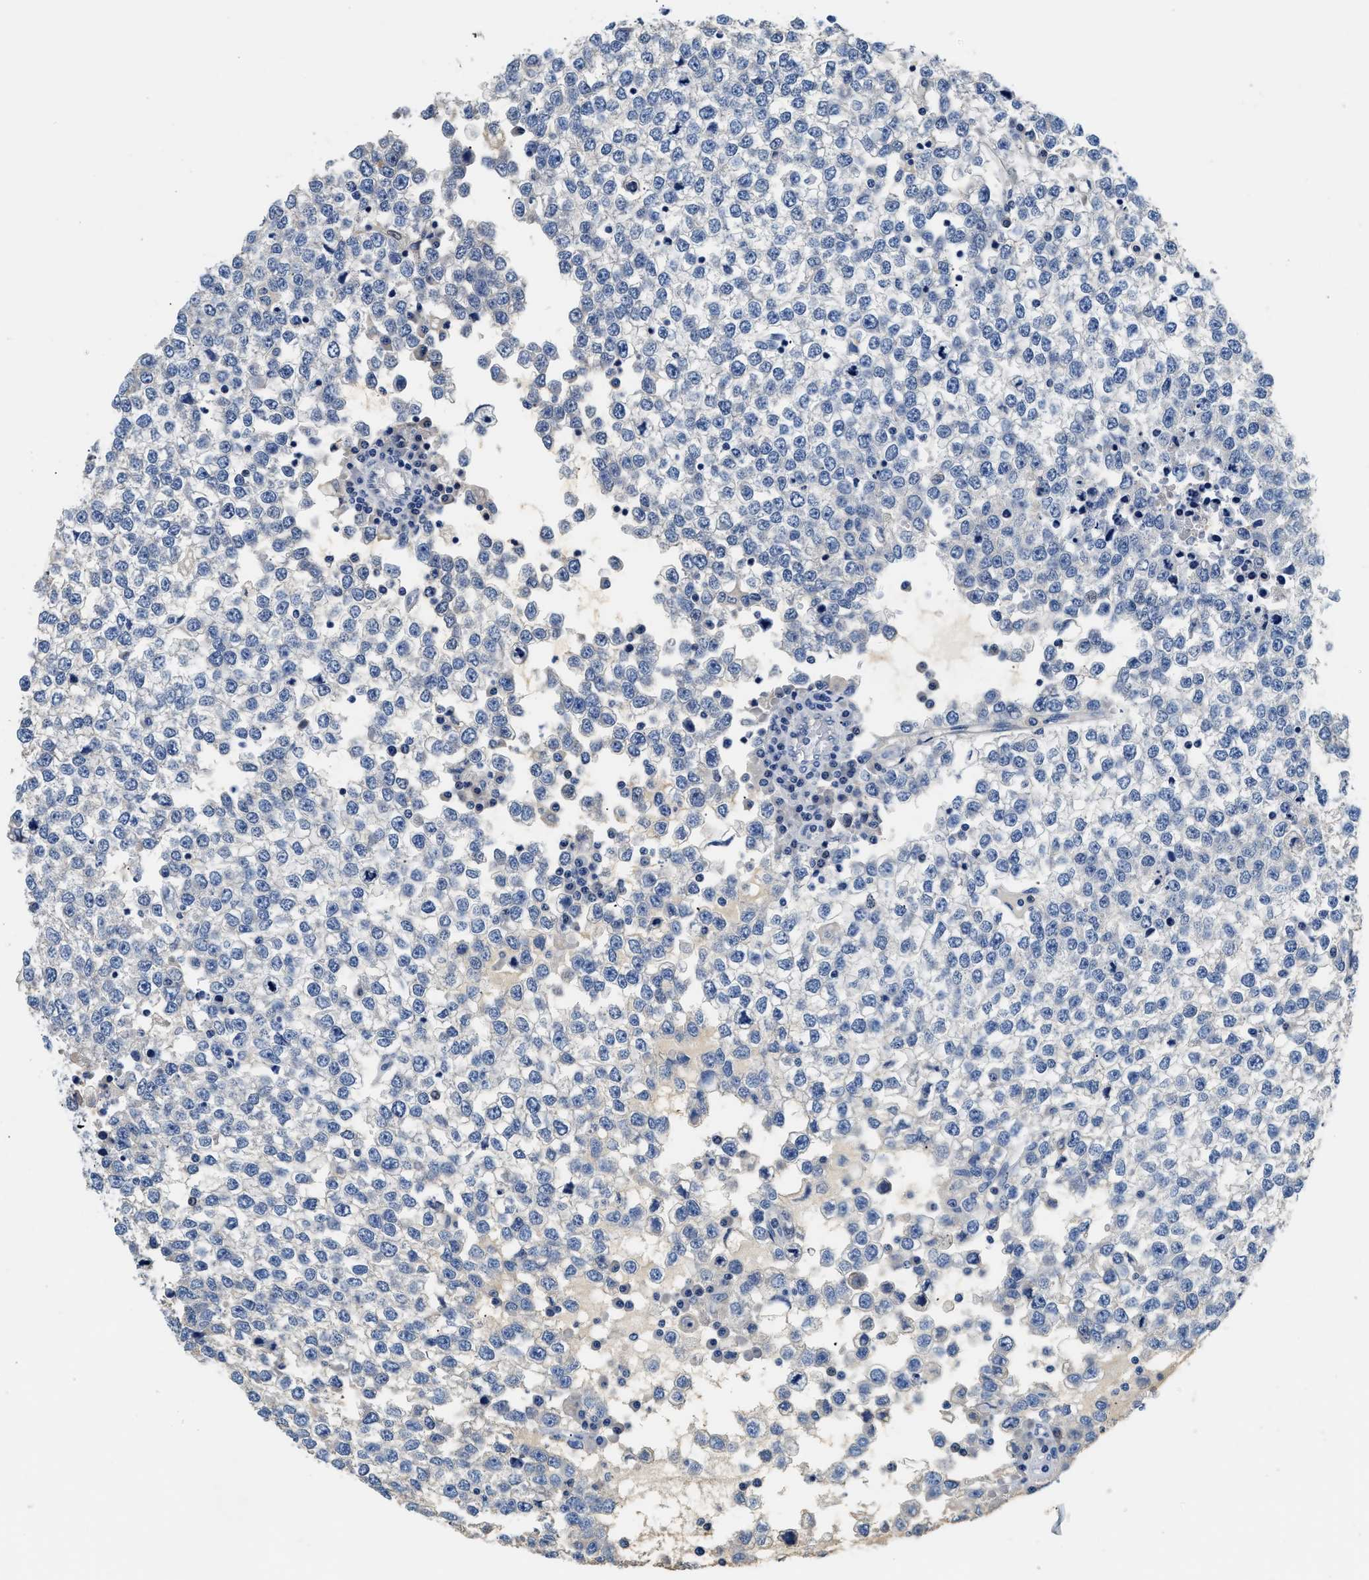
{"staining": {"intensity": "negative", "quantity": "none", "location": "none"}, "tissue": "testis cancer", "cell_type": "Tumor cells", "image_type": "cancer", "snomed": [{"axis": "morphology", "description": "Seminoma, NOS"}, {"axis": "topography", "description": "Testis"}], "caption": "There is no significant expression in tumor cells of testis cancer (seminoma).", "gene": "PCK2", "patient": {"sex": "male", "age": 65}}